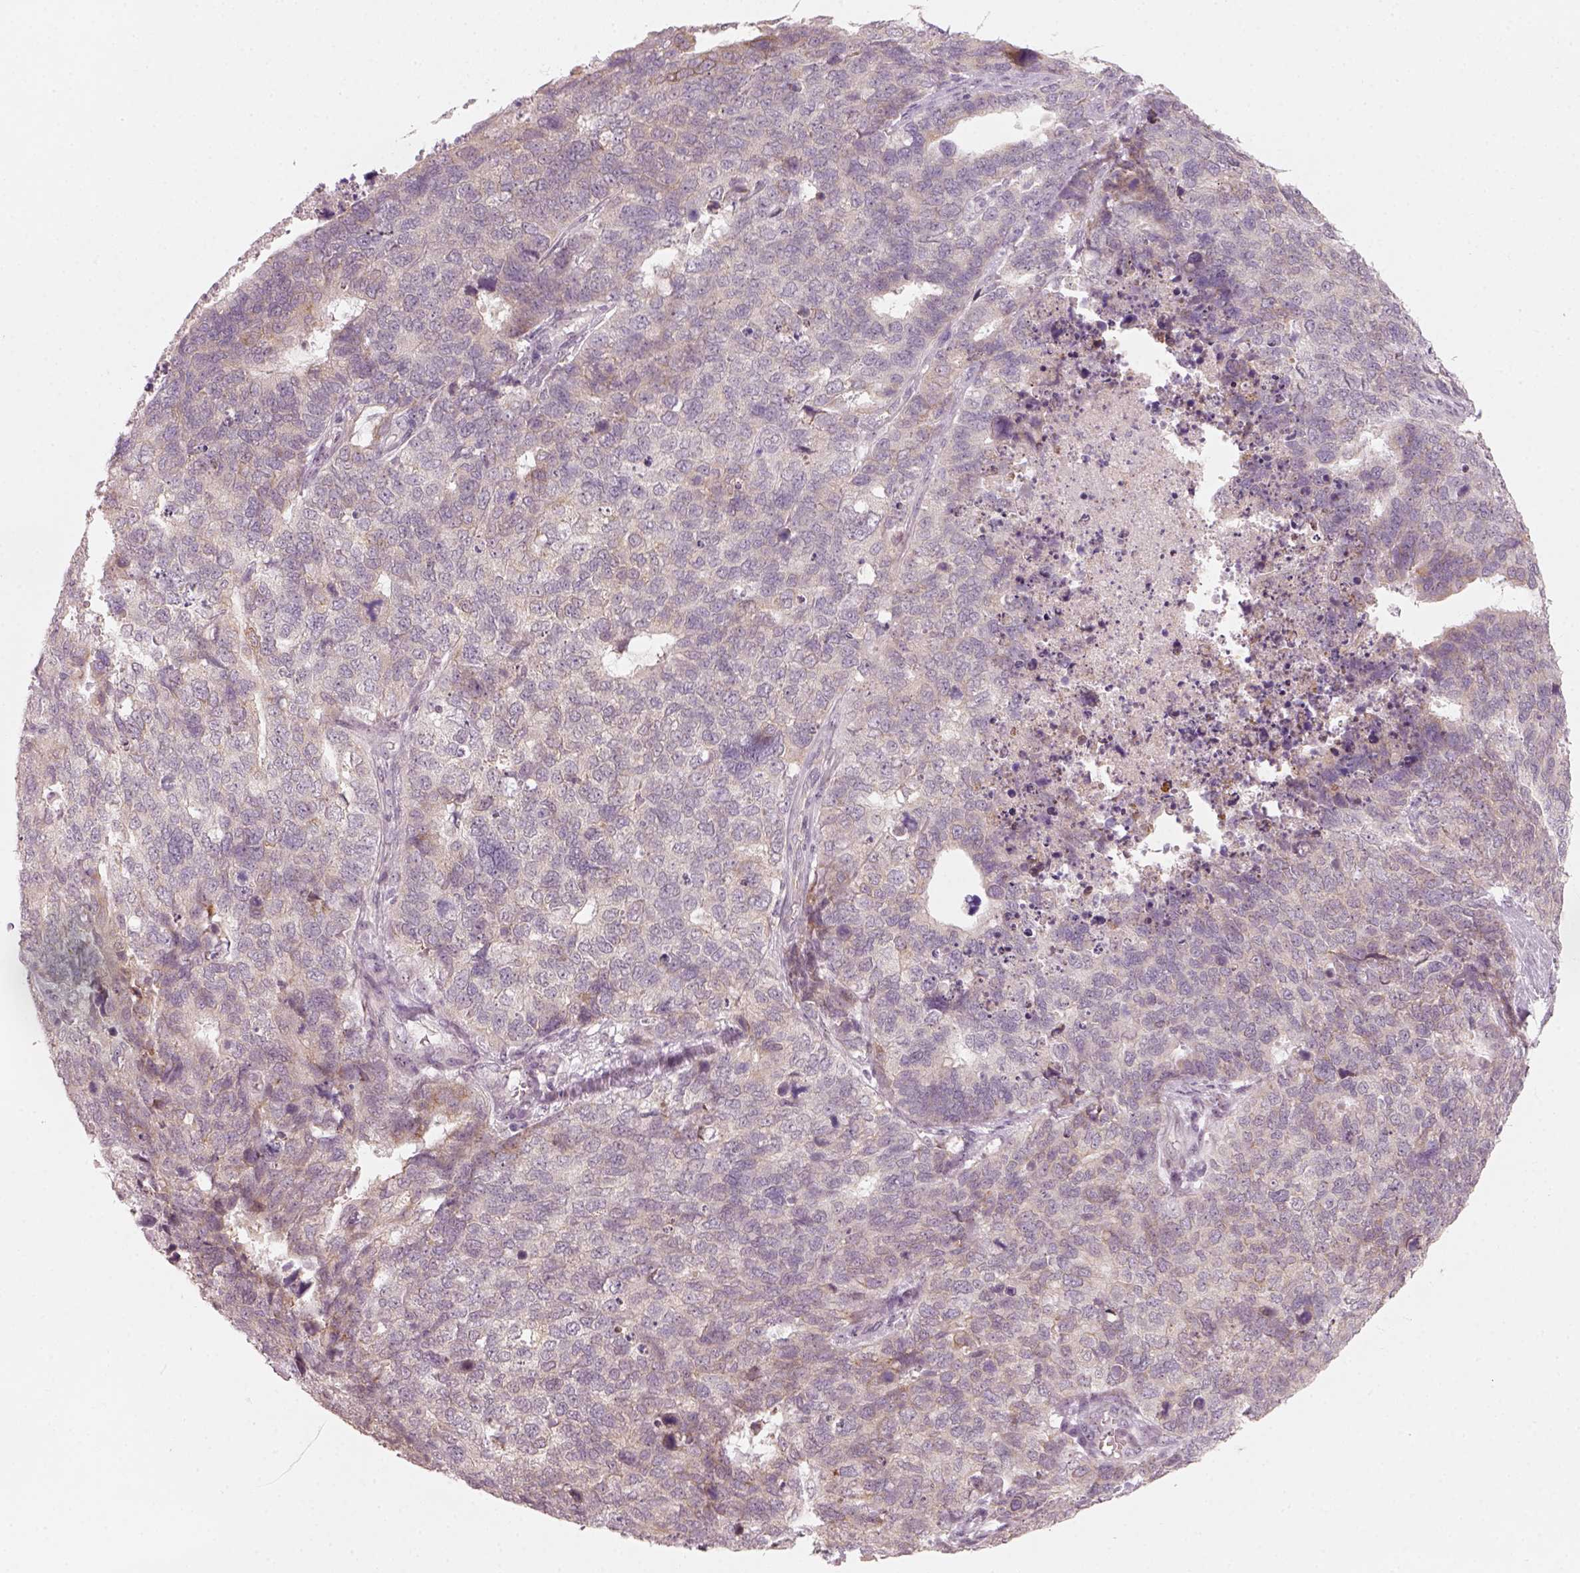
{"staining": {"intensity": "weak", "quantity": "25%-75%", "location": "cytoplasmic/membranous"}, "tissue": "cervical cancer", "cell_type": "Tumor cells", "image_type": "cancer", "snomed": [{"axis": "morphology", "description": "Squamous cell carcinoma, NOS"}, {"axis": "topography", "description": "Cervix"}], "caption": "Immunohistochemical staining of human cervical squamous cell carcinoma displays weak cytoplasmic/membranous protein positivity in approximately 25%-75% of tumor cells.", "gene": "CDS1", "patient": {"sex": "female", "age": 63}}